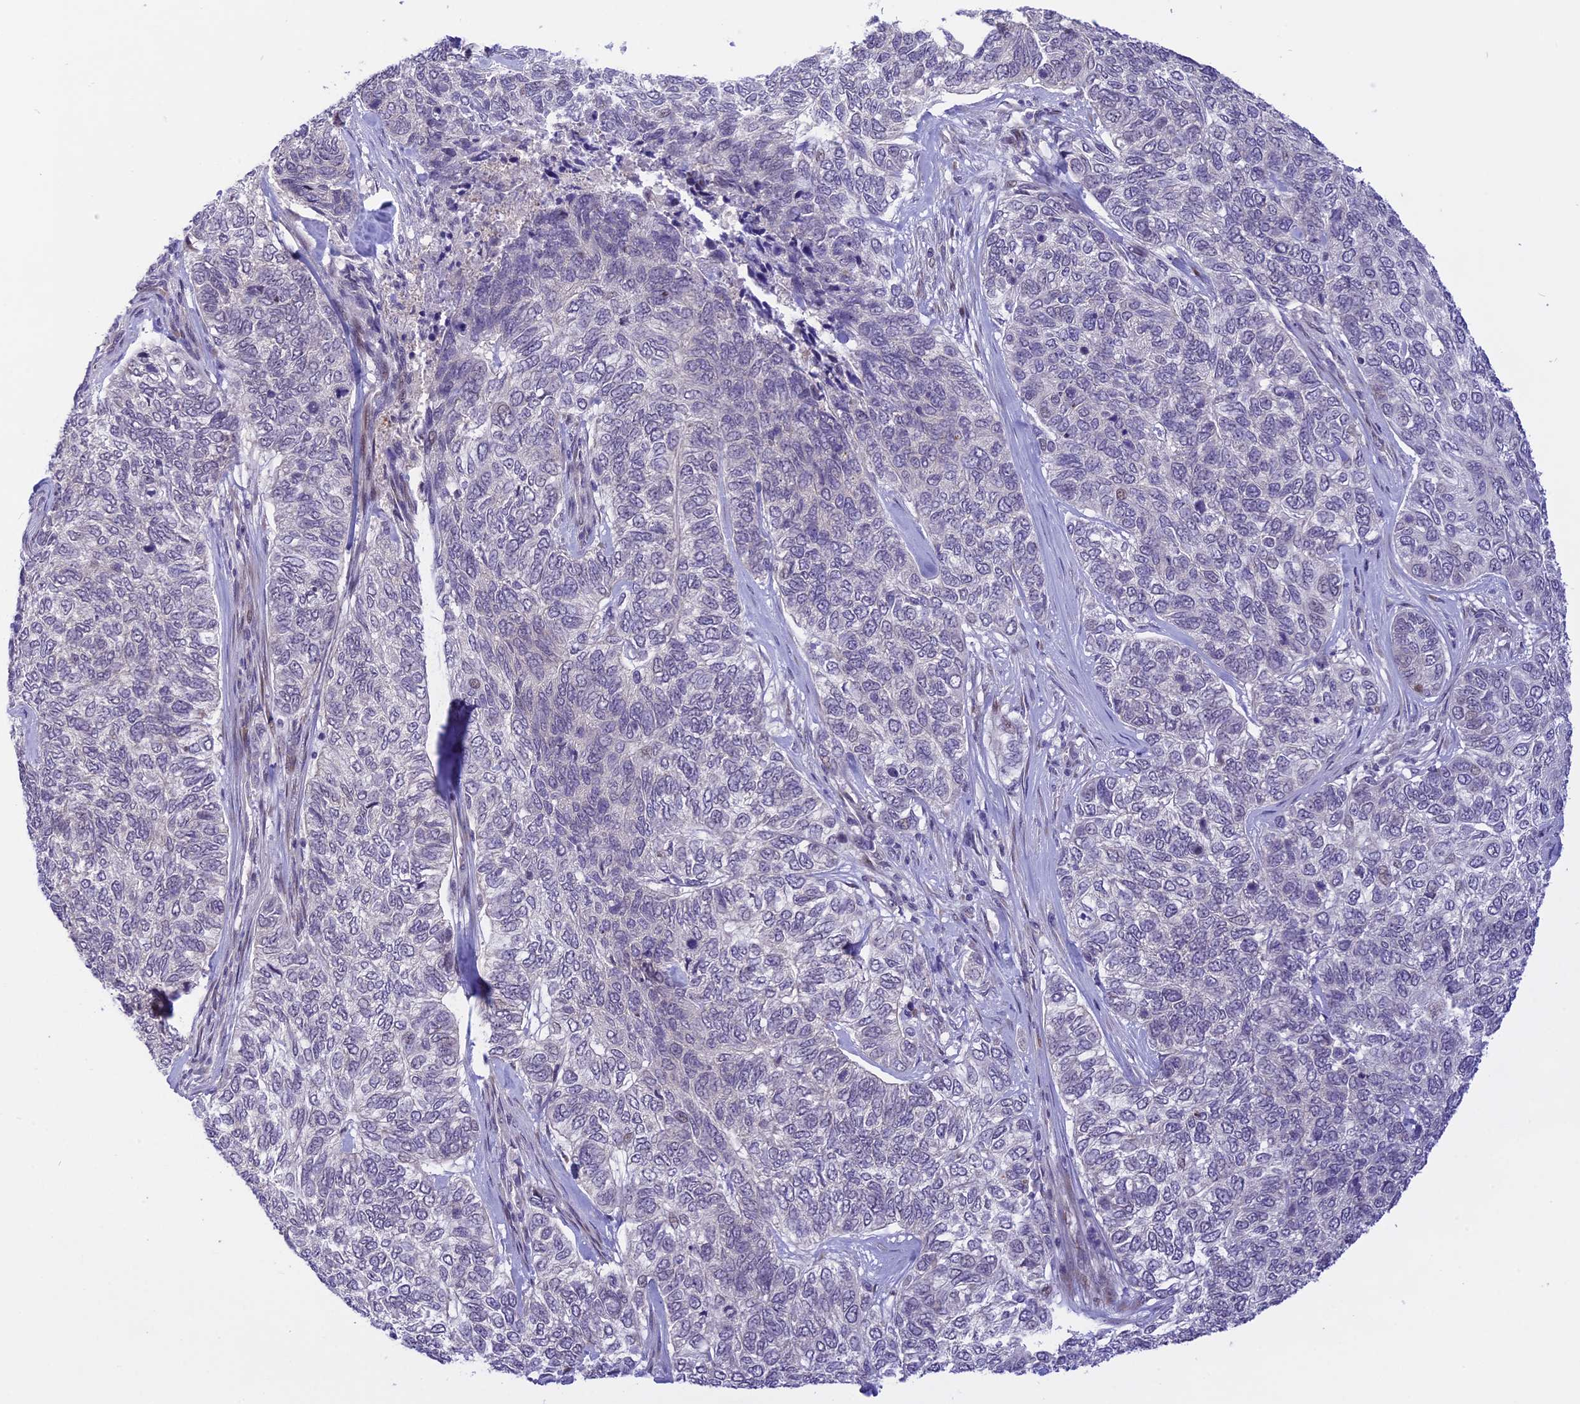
{"staining": {"intensity": "negative", "quantity": "none", "location": "none"}, "tissue": "skin cancer", "cell_type": "Tumor cells", "image_type": "cancer", "snomed": [{"axis": "morphology", "description": "Basal cell carcinoma"}, {"axis": "topography", "description": "Skin"}], "caption": "Immunohistochemistry photomicrograph of skin cancer (basal cell carcinoma) stained for a protein (brown), which reveals no expression in tumor cells.", "gene": "ZNF837", "patient": {"sex": "female", "age": 65}}